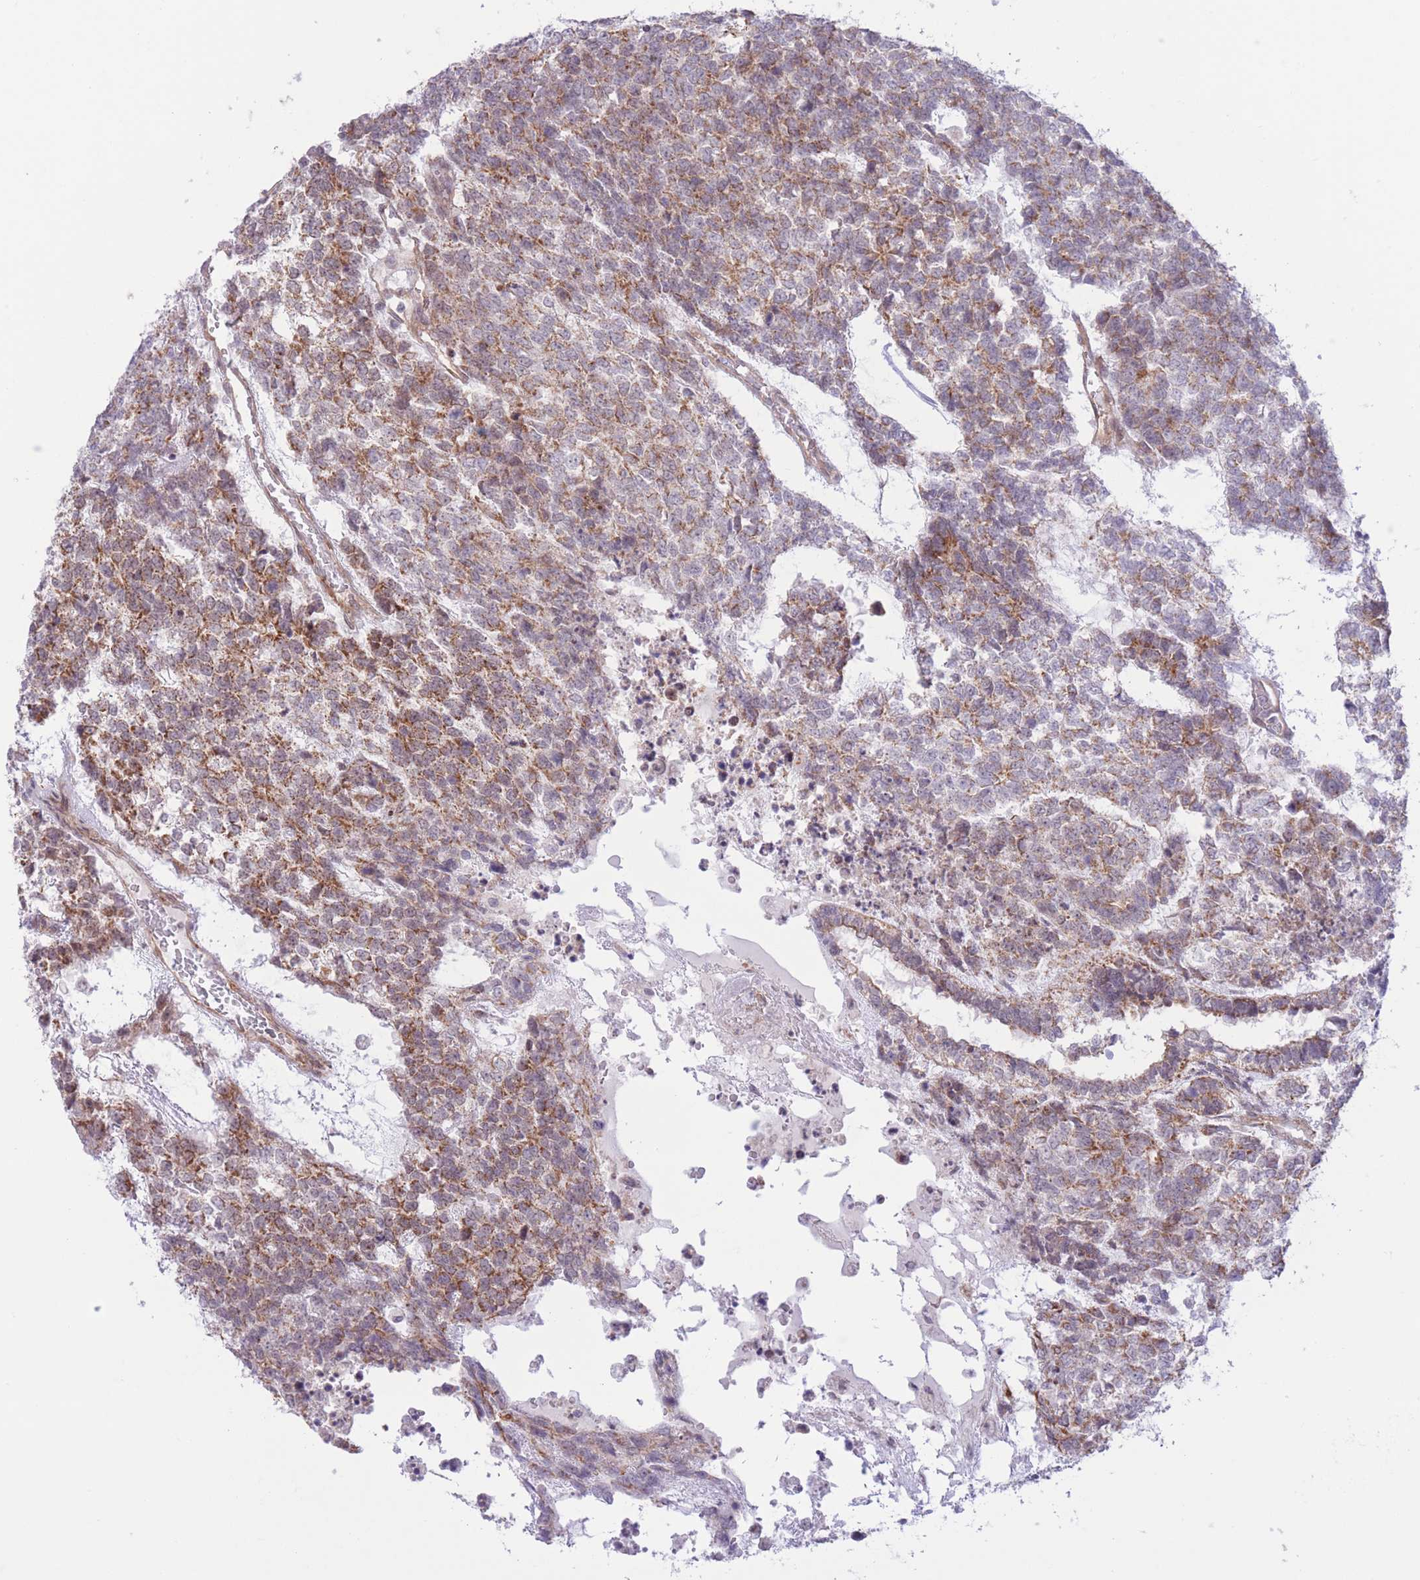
{"staining": {"intensity": "moderate", "quantity": ">75%", "location": "cytoplasmic/membranous"}, "tissue": "testis cancer", "cell_type": "Tumor cells", "image_type": "cancer", "snomed": [{"axis": "morphology", "description": "Carcinoma, Embryonal, NOS"}, {"axis": "topography", "description": "Testis"}], "caption": "IHC staining of testis embryonal carcinoma, which shows medium levels of moderate cytoplasmic/membranous positivity in about >75% of tumor cells indicating moderate cytoplasmic/membranous protein expression. The staining was performed using DAB (3,3'-diaminobenzidine) (brown) for protein detection and nuclei were counterstained in hematoxylin (blue).", "gene": "MRPS31", "patient": {"sex": "male", "age": 23}}